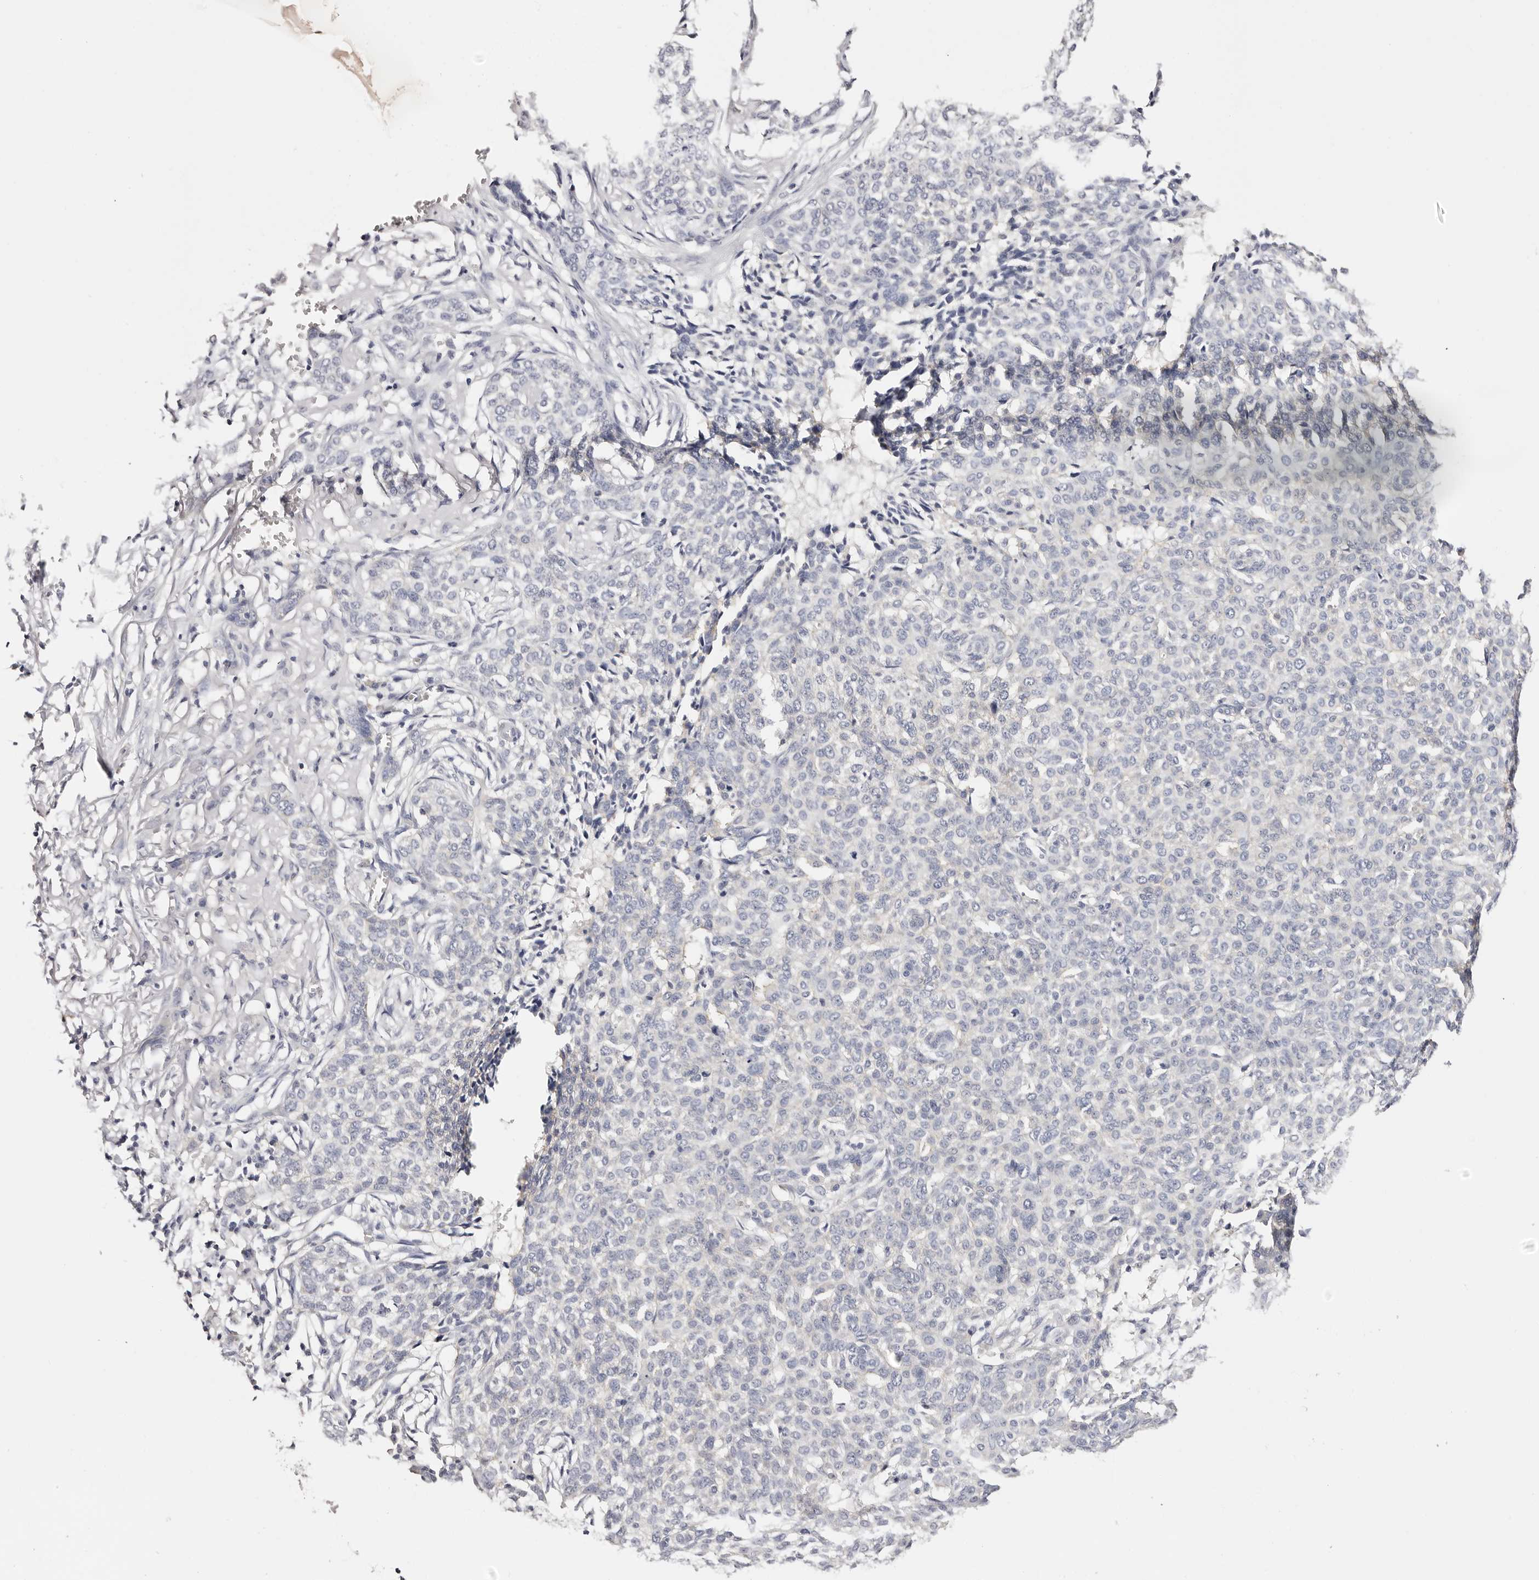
{"staining": {"intensity": "negative", "quantity": "none", "location": "none"}, "tissue": "skin cancer", "cell_type": "Tumor cells", "image_type": "cancer", "snomed": [{"axis": "morphology", "description": "Basal cell carcinoma"}, {"axis": "topography", "description": "Skin"}], "caption": "Immunohistochemistry (IHC) histopathology image of neoplastic tissue: basal cell carcinoma (skin) stained with DAB (3,3'-diaminobenzidine) exhibits no significant protein expression in tumor cells. Nuclei are stained in blue.", "gene": "ROM1", "patient": {"sex": "male", "age": 85}}